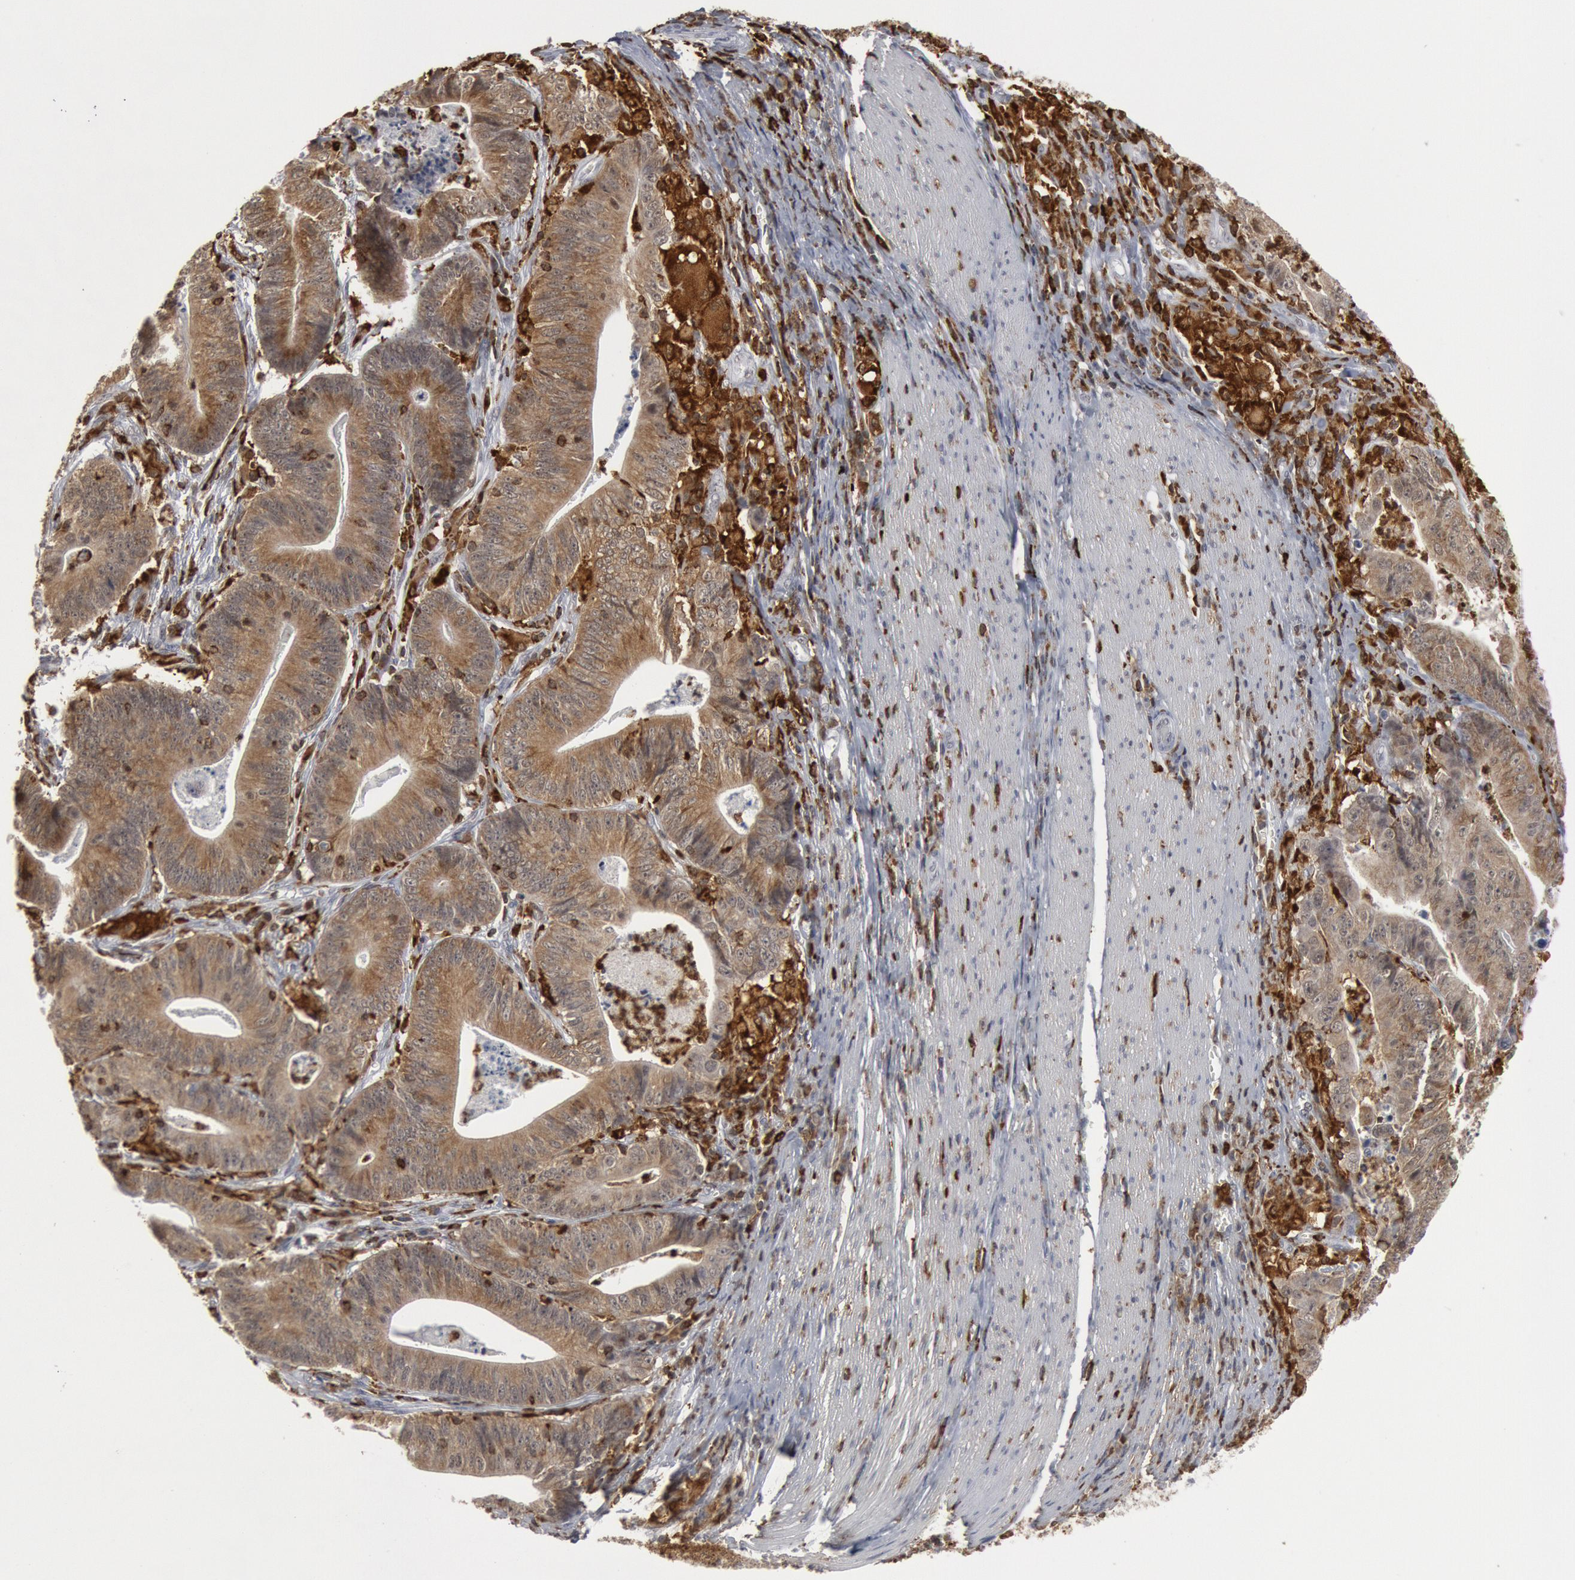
{"staining": {"intensity": "moderate", "quantity": ">75%", "location": "cytoplasmic/membranous,nuclear"}, "tissue": "stomach cancer", "cell_type": "Tumor cells", "image_type": "cancer", "snomed": [{"axis": "morphology", "description": "Adenocarcinoma, NOS"}, {"axis": "topography", "description": "Stomach, lower"}], "caption": "Protein analysis of stomach adenocarcinoma tissue exhibits moderate cytoplasmic/membranous and nuclear expression in approximately >75% of tumor cells.", "gene": "PTPN6", "patient": {"sex": "female", "age": 86}}